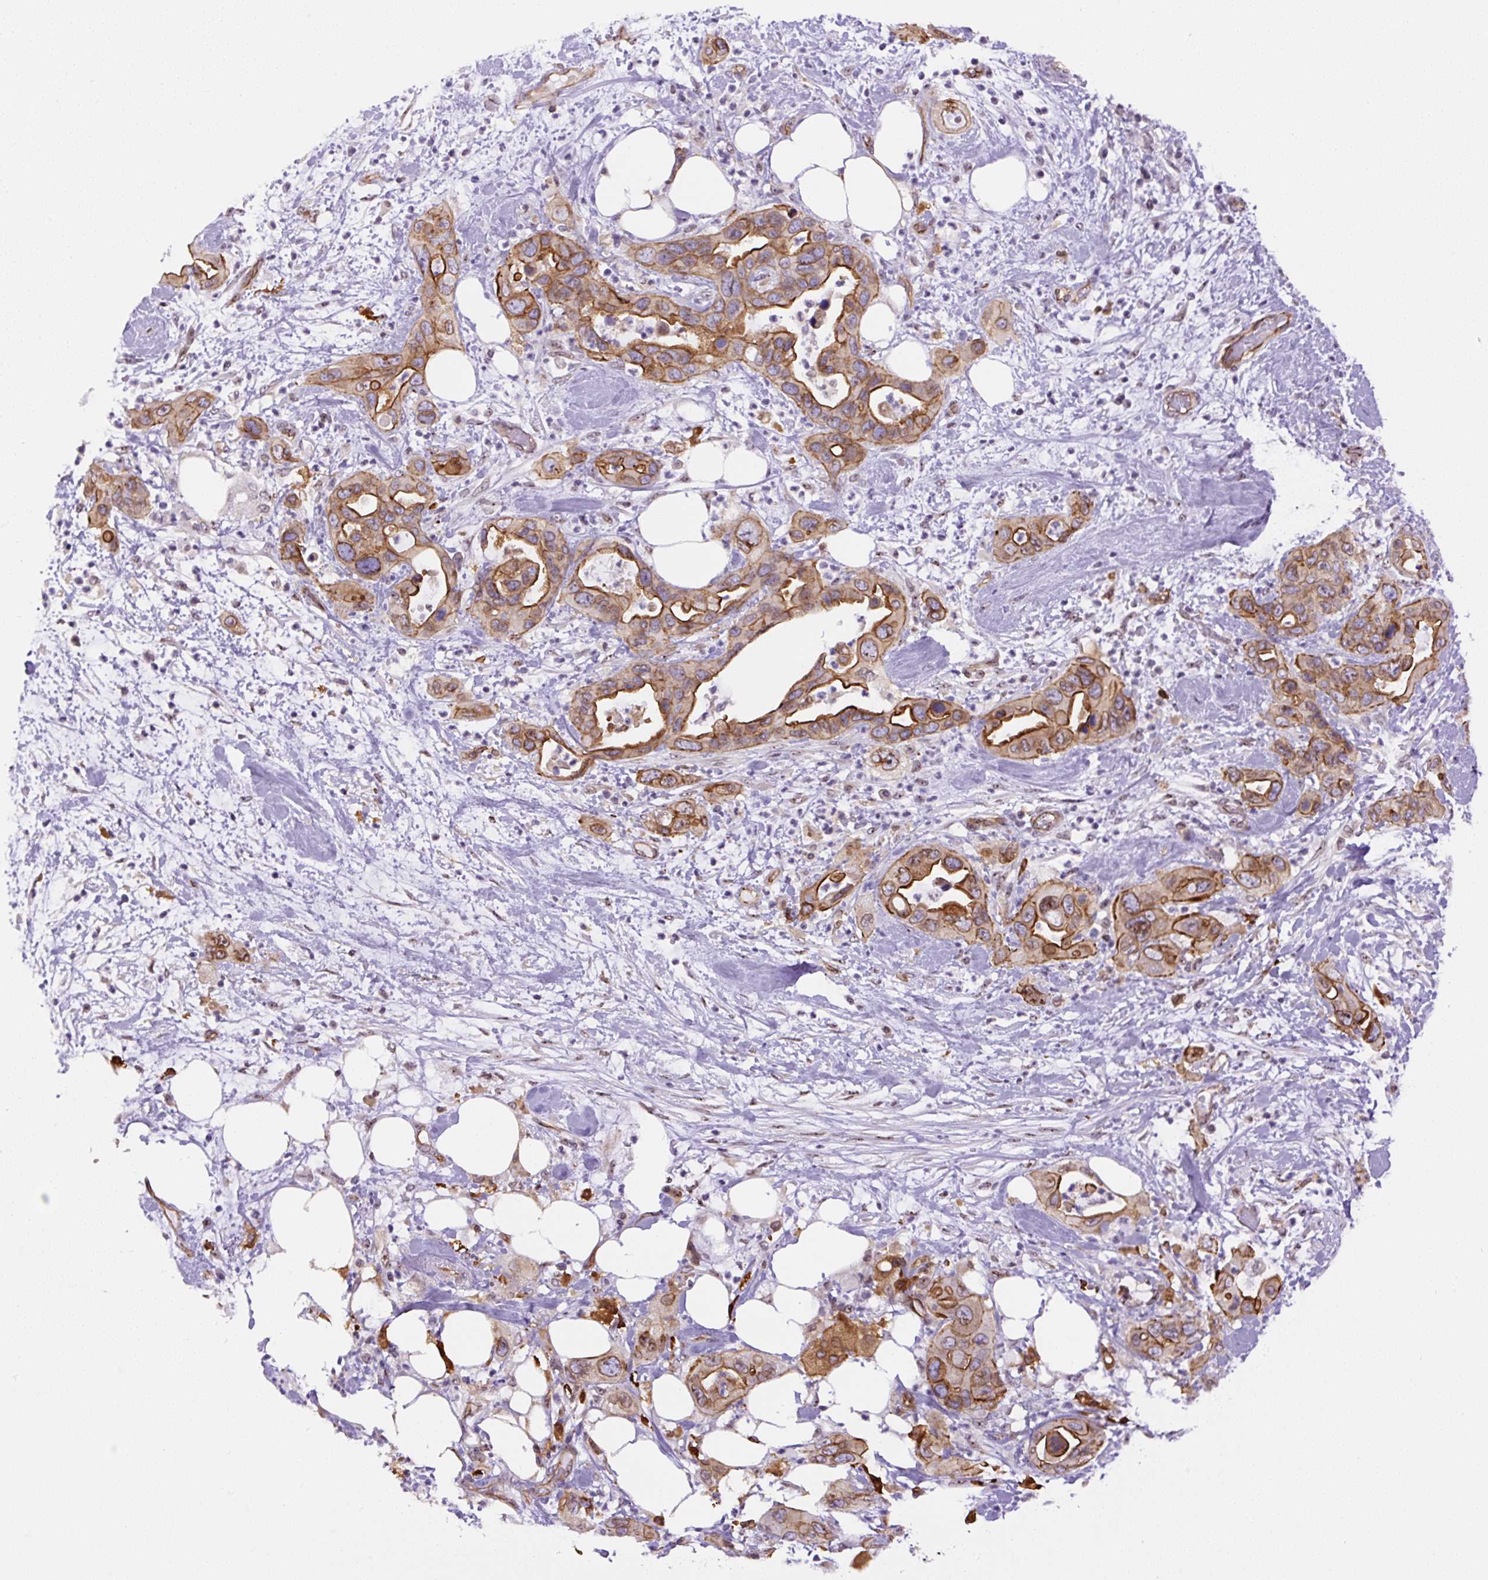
{"staining": {"intensity": "moderate", "quantity": ">75%", "location": "cytoplasmic/membranous"}, "tissue": "pancreatic cancer", "cell_type": "Tumor cells", "image_type": "cancer", "snomed": [{"axis": "morphology", "description": "Adenocarcinoma, NOS"}, {"axis": "topography", "description": "Pancreas"}], "caption": "An IHC image of tumor tissue is shown. Protein staining in brown shows moderate cytoplasmic/membranous positivity in pancreatic adenocarcinoma within tumor cells.", "gene": "MYO5C", "patient": {"sex": "female", "age": 71}}